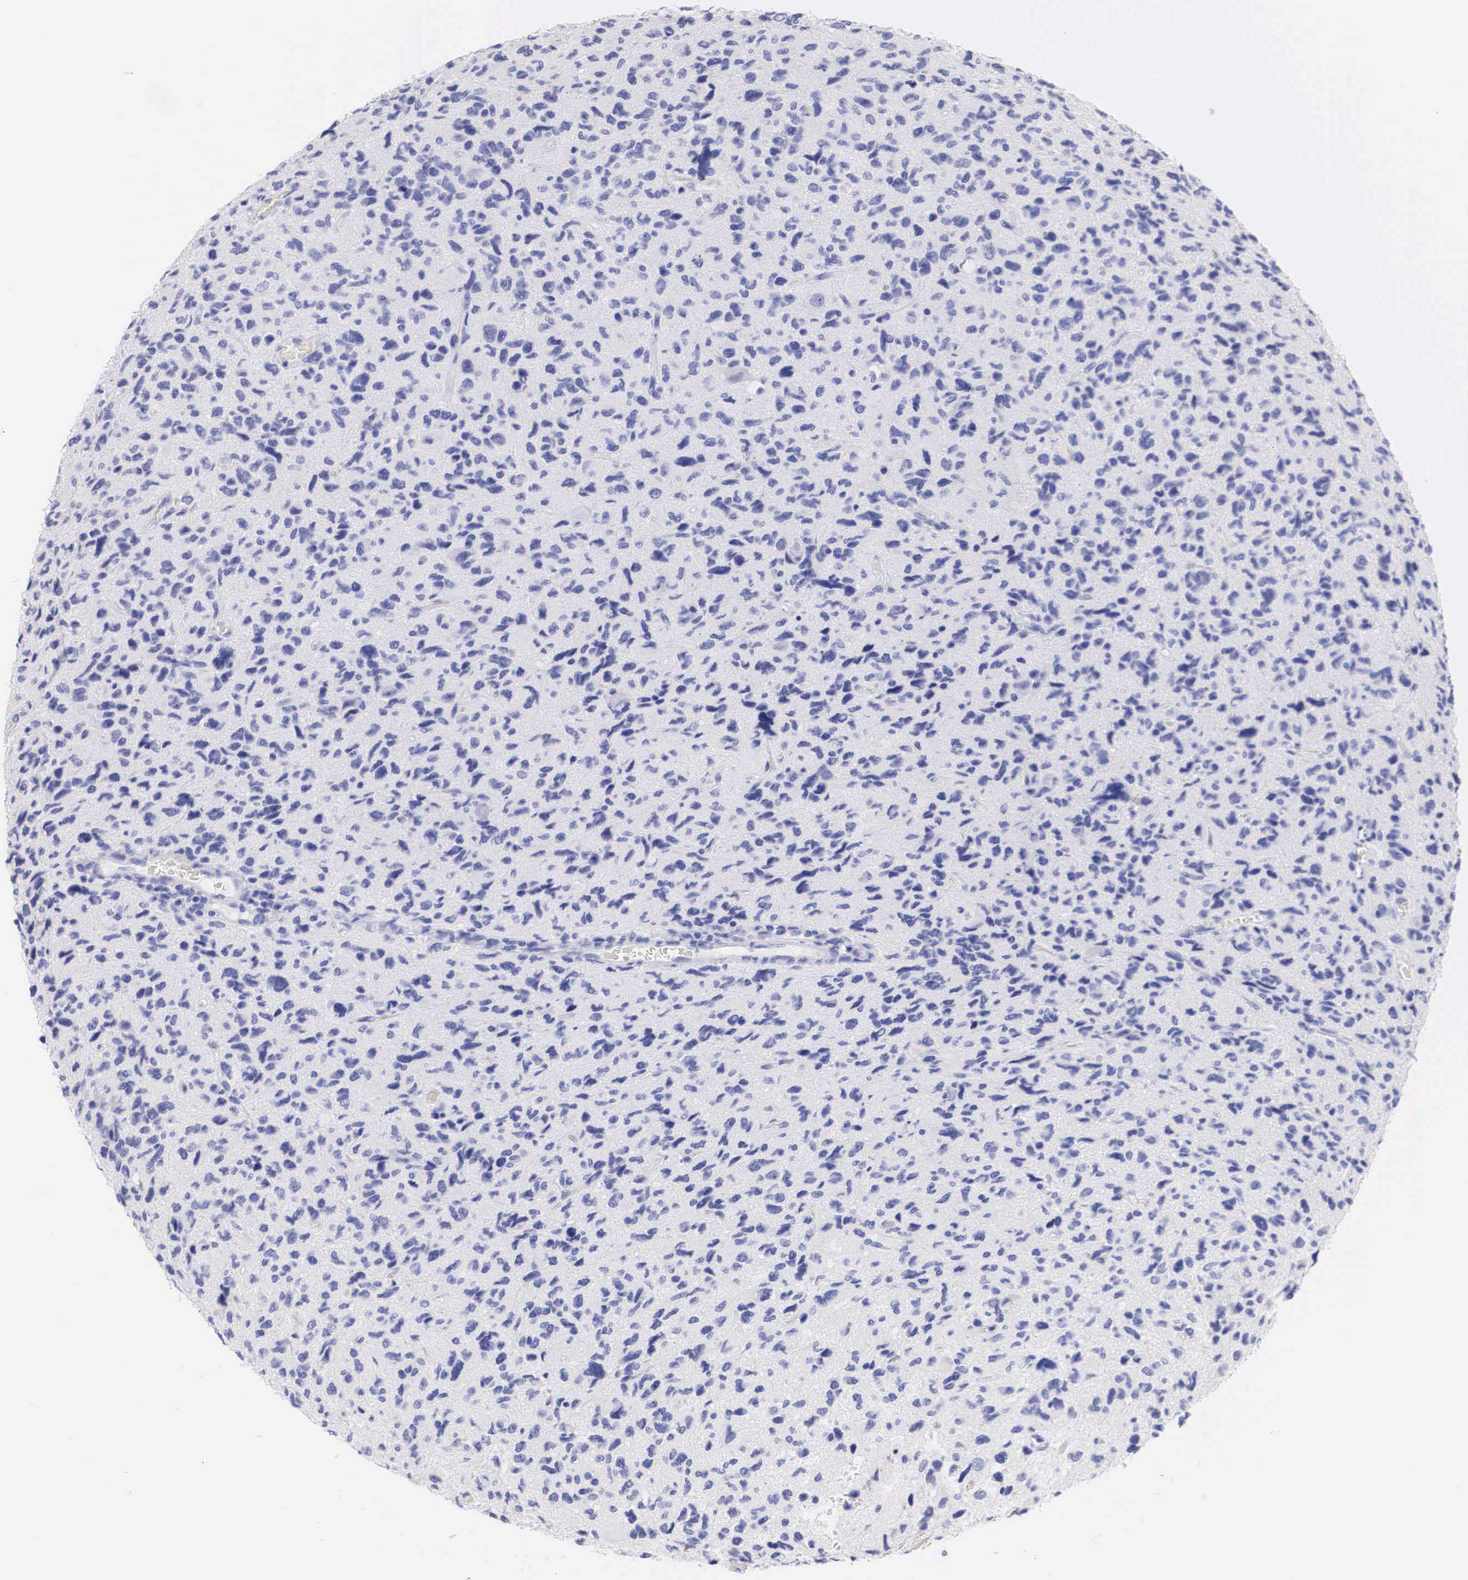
{"staining": {"intensity": "negative", "quantity": "none", "location": "none"}, "tissue": "glioma", "cell_type": "Tumor cells", "image_type": "cancer", "snomed": [{"axis": "morphology", "description": "Glioma, malignant, High grade"}, {"axis": "topography", "description": "Brain"}], "caption": "Tumor cells show no significant positivity in glioma.", "gene": "ERBB2", "patient": {"sex": "female", "age": 60}}